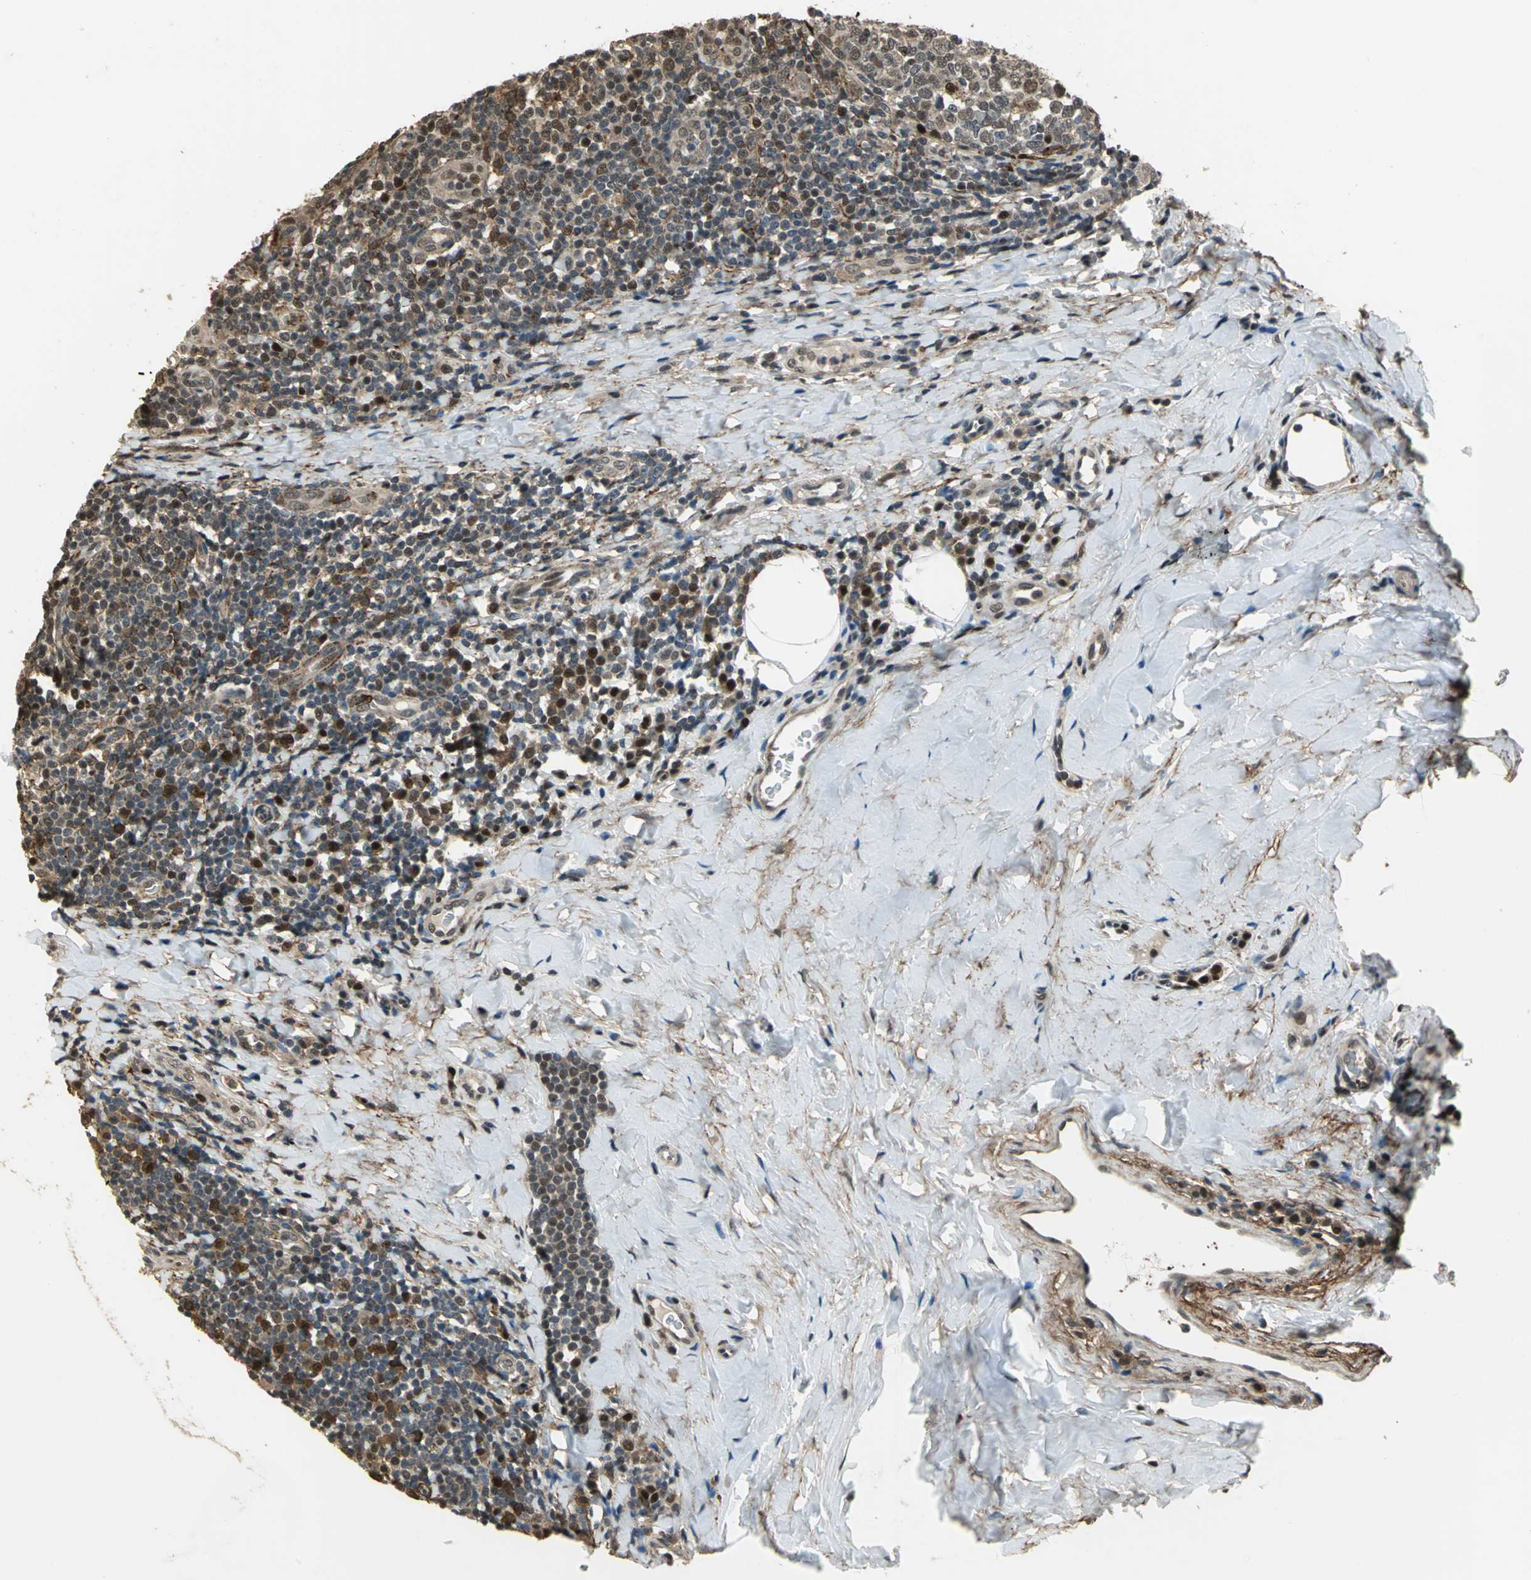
{"staining": {"intensity": "strong", "quantity": ">75%", "location": "cytoplasmic/membranous,nuclear"}, "tissue": "tonsil", "cell_type": "Germinal center cells", "image_type": "normal", "snomed": [{"axis": "morphology", "description": "Normal tissue, NOS"}, {"axis": "topography", "description": "Tonsil"}], "caption": "Tonsil stained with IHC demonstrates strong cytoplasmic/membranous,nuclear staining in approximately >75% of germinal center cells.", "gene": "MIS18BP1", "patient": {"sex": "male", "age": 31}}